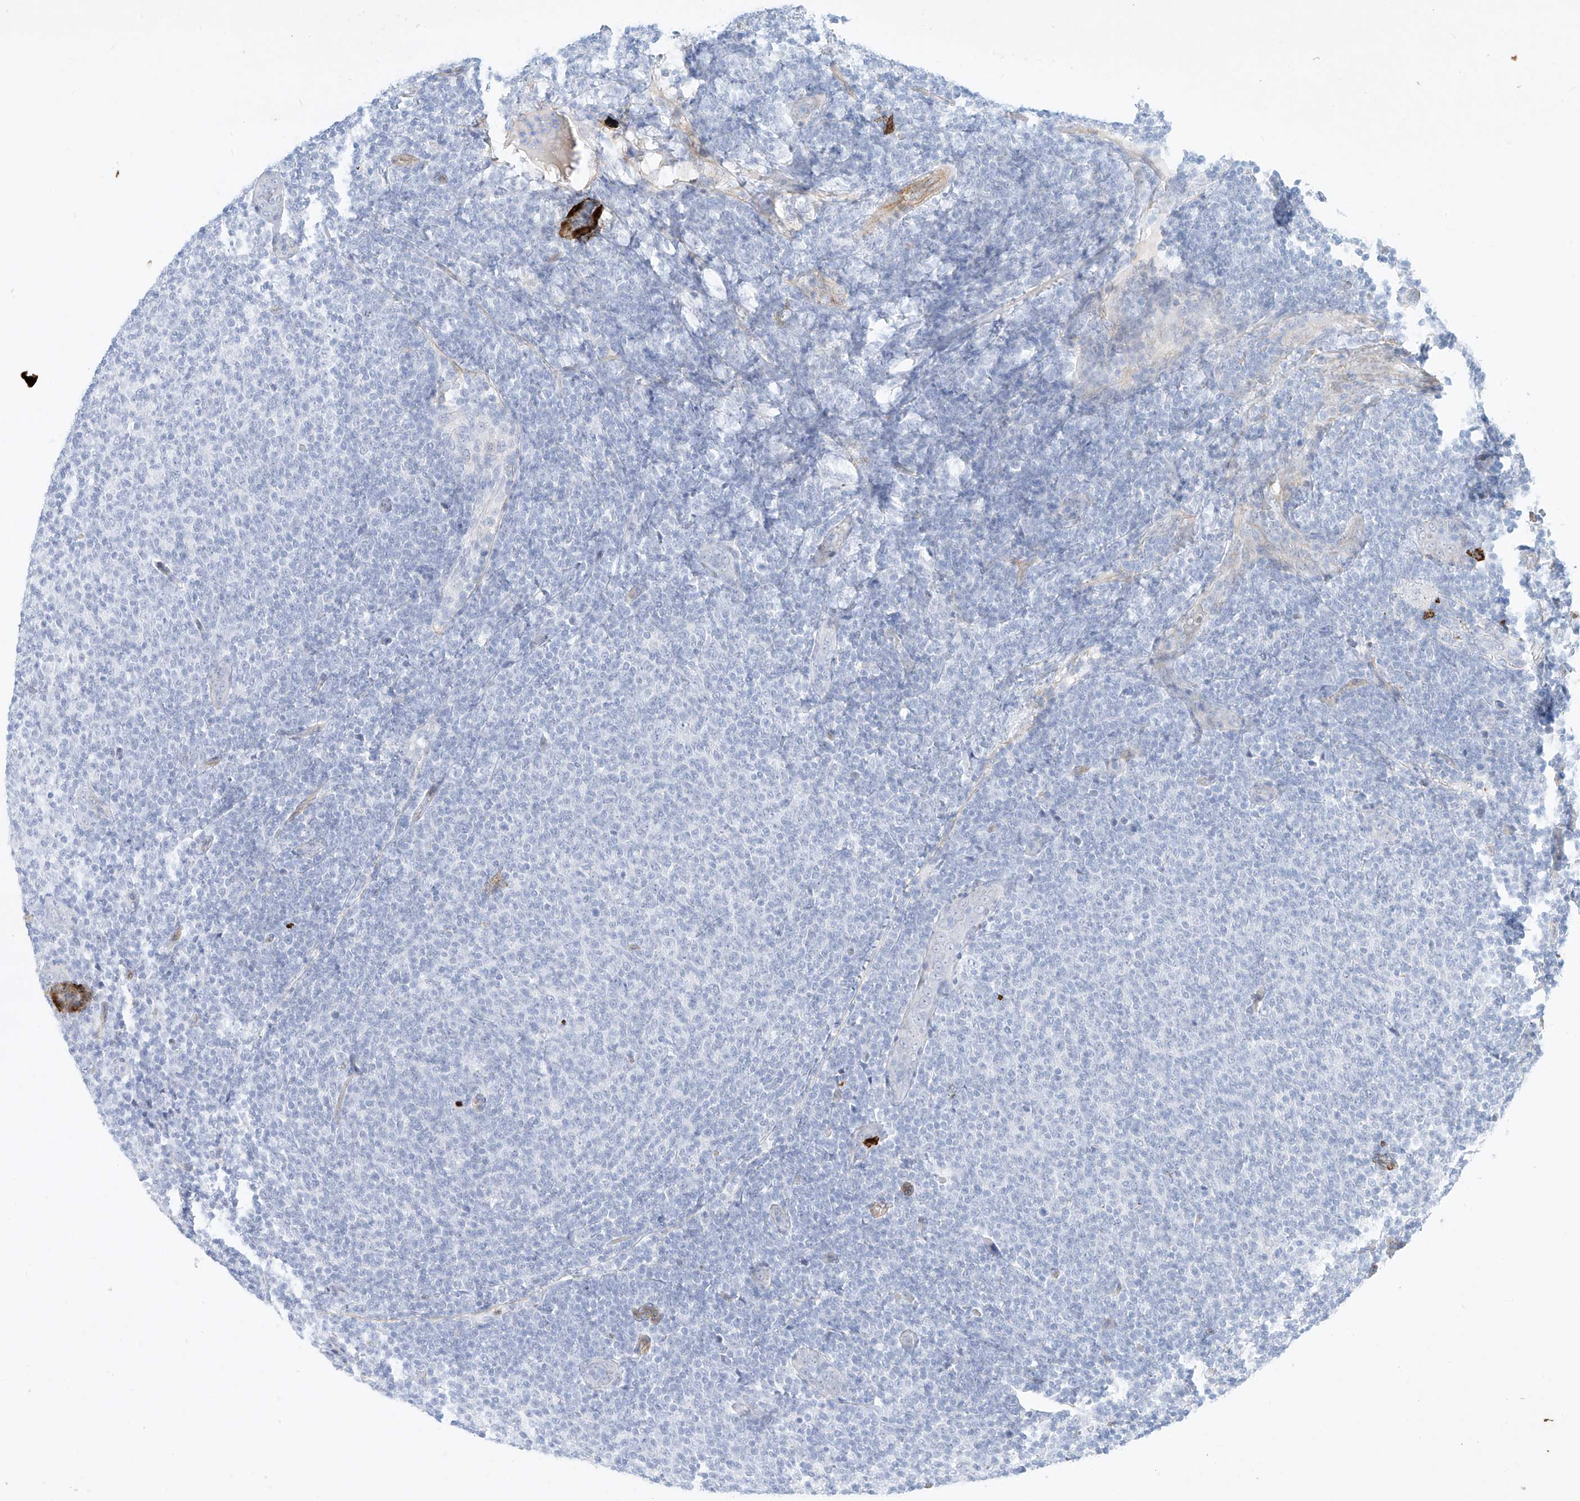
{"staining": {"intensity": "negative", "quantity": "none", "location": "none"}, "tissue": "lymphoma", "cell_type": "Tumor cells", "image_type": "cancer", "snomed": [{"axis": "morphology", "description": "Malignant lymphoma, non-Hodgkin's type, Low grade"}, {"axis": "topography", "description": "Lymph node"}], "caption": "The micrograph reveals no significant staining in tumor cells of malignant lymphoma, non-Hodgkin's type (low-grade).", "gene": "REEP2", "patient": {"sex": "male", "age": 66}}